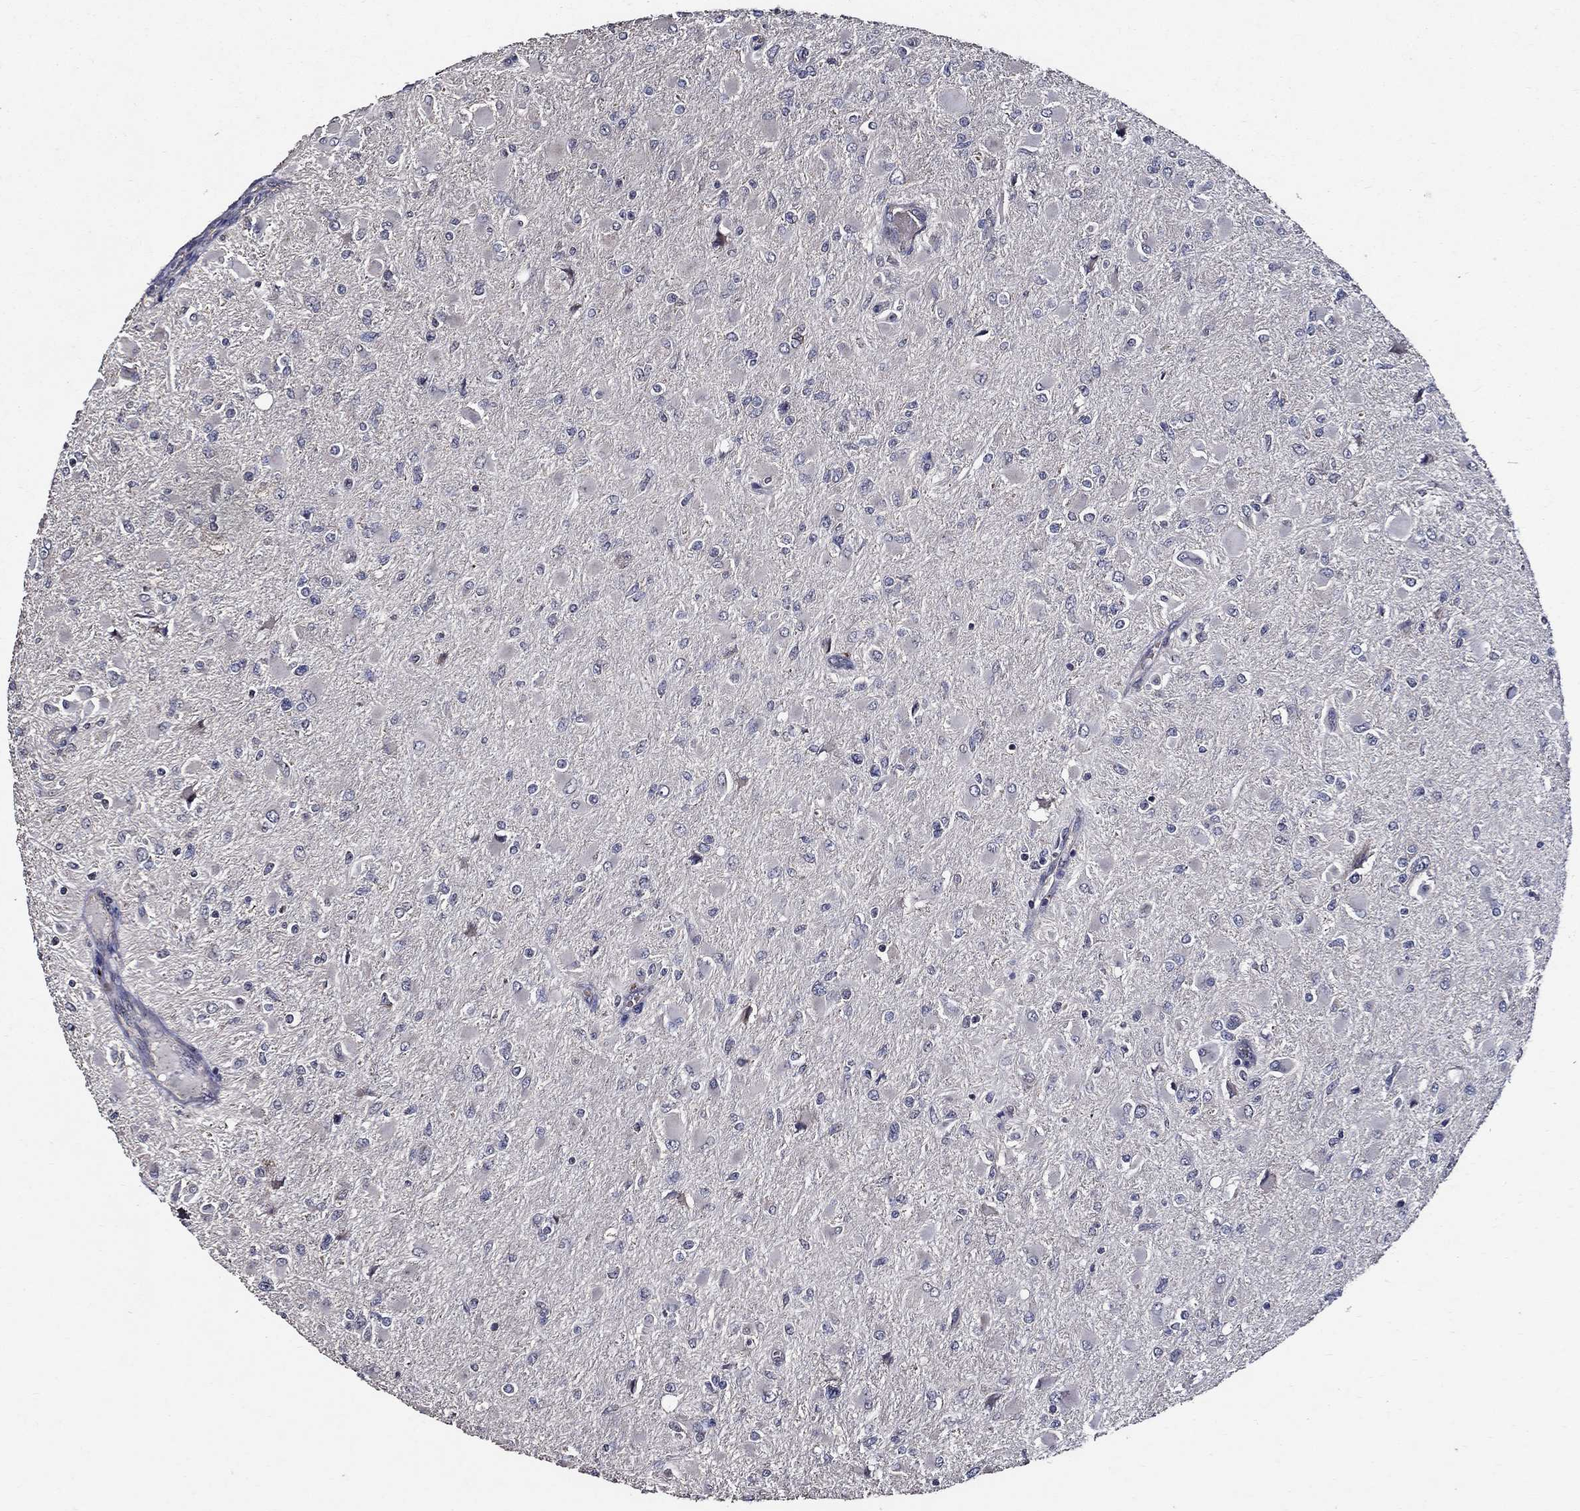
{"staining": {"intensity": "negative", "quantity": "none", "location": "none"}, "tissue": "glioma", "cell_type": "Tumor cells", "image_type": "cancer", "snomed": [{"axis": "morphology", "description": "Glioma, malignant, High grade"}, {"axis": "topography", "description": "Cerebral cortex"}], "caption": "Immunohistochemistry histopathology image of neoplastic tissue: human malignant glioma (high-grade) stained with DAB (3,3'-diaminobenzidine) displays no significant protein staining in tumor cells. Nuclei are stained in blue.", "gene": "HAP1", "patient": {"sex": "female", "age": 36}}